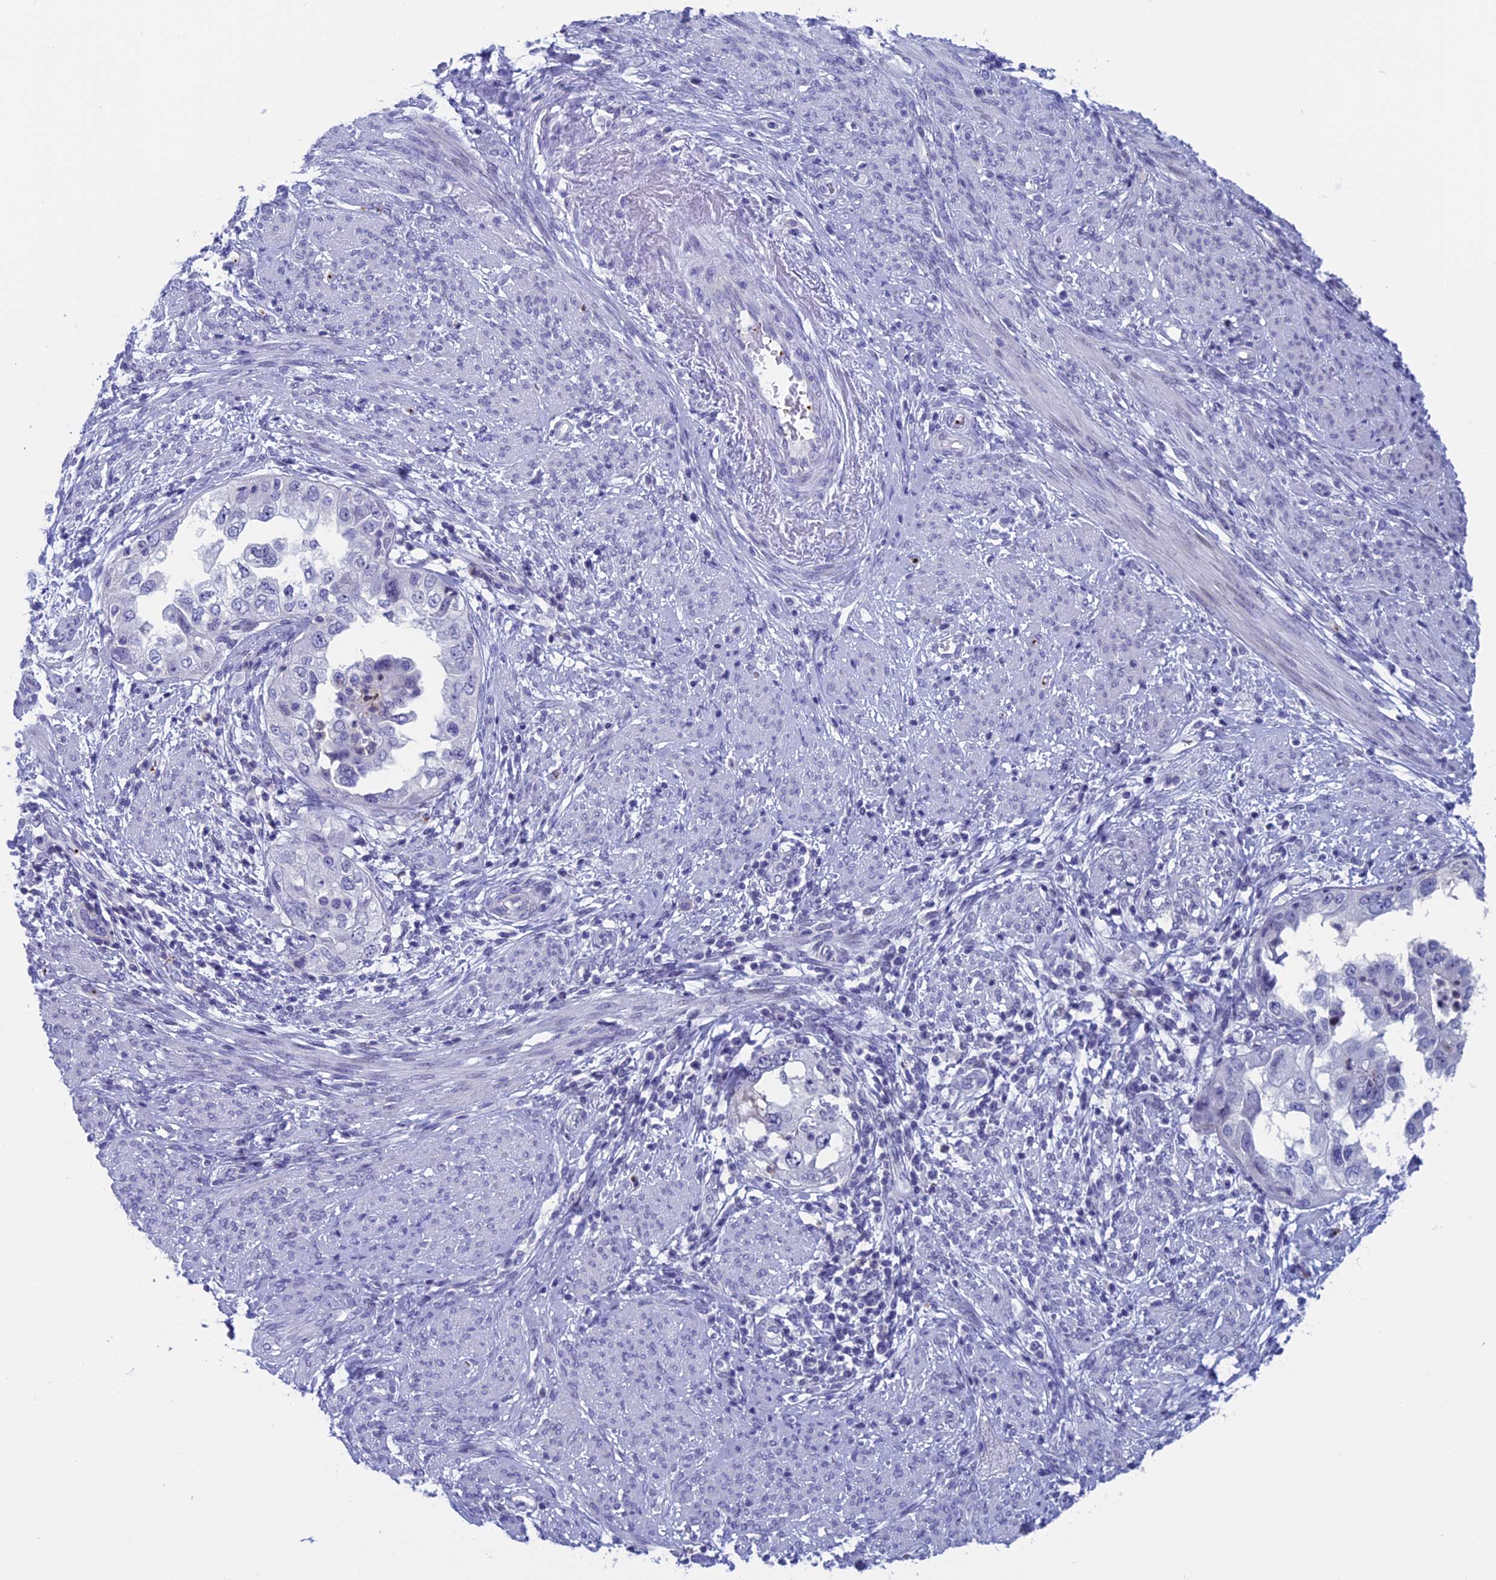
{"staining": {"intensity": "negative", "quantity": "none", "location": "none"}, "tissue": "endometrial cancer", "cell_type": "Tumor cells", "image_type": "cancer", "snomed": [{"axis": "morphology", "description": "Adenocarcinoma, NOS"}, {"axis": "topography", "description": "Endometrium"}], "caption": "A high-resolution photomicrograph shows immunohistochemistry staining of endometrial cancer (adenocarcinoma), which reveals no significant expression in tumor cells. The staining is performed using DAB brown chromogen with nuclei counter-stained in using hematoxylin.", "gene": "AIFM2", "patient": {"sex": "female", "age": 85}}